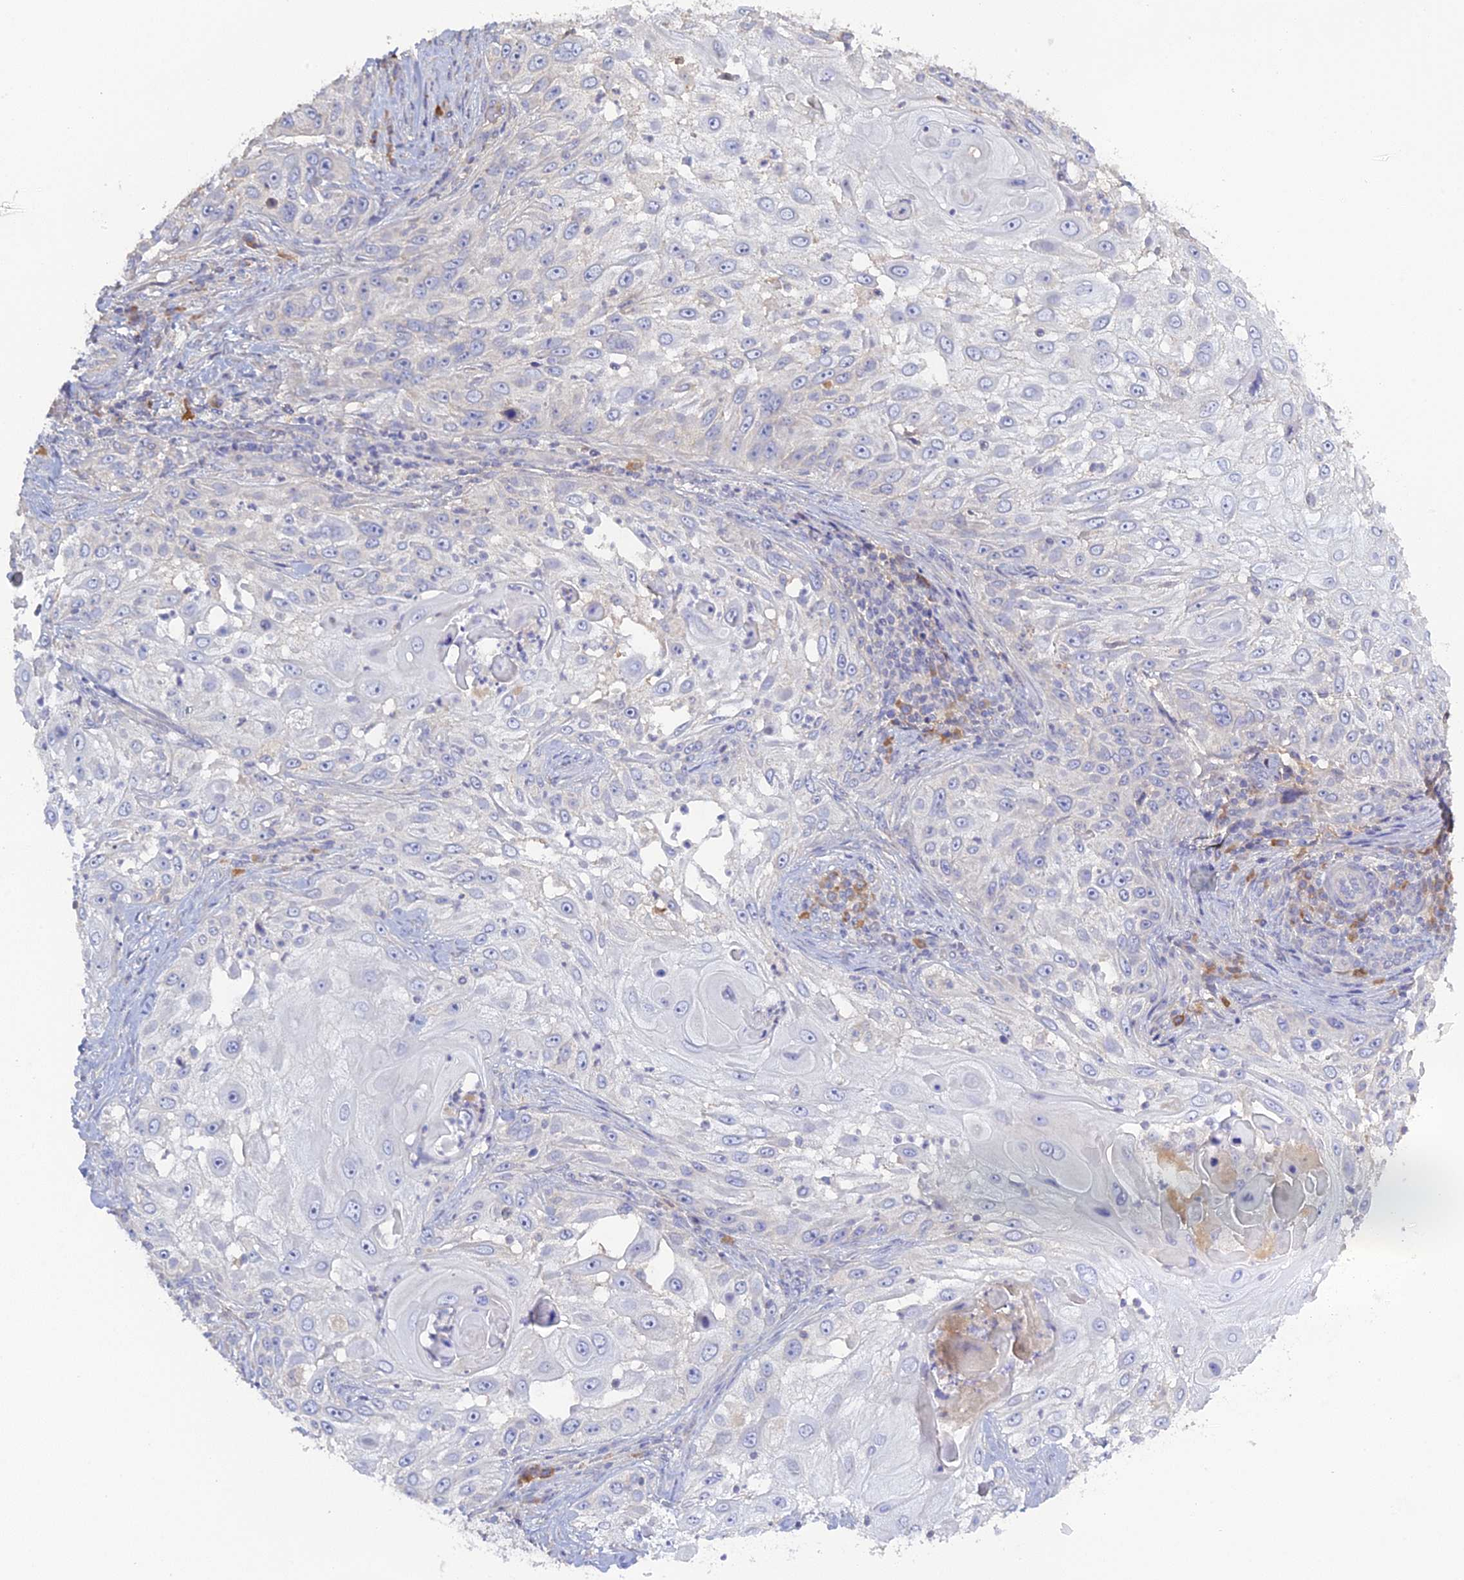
{"staining": {"intensity": "negative", "quantity": "none", "location": "none"}, "tissue": "skin cancer", "cell_type": "Tumor cells", "image_type": "cancer", "snomed": [{"axis": "morphology", "description": "Squamous cell carcinoma, NOS"}, {"axis": "topography", "description": "Skin"}], "caption": "The image displays no staining of tumor cells in skin cancer (squamous cell carcinoma).", "gene": "ADGRA1", "patient": {"sex": "female", "age": 44}}